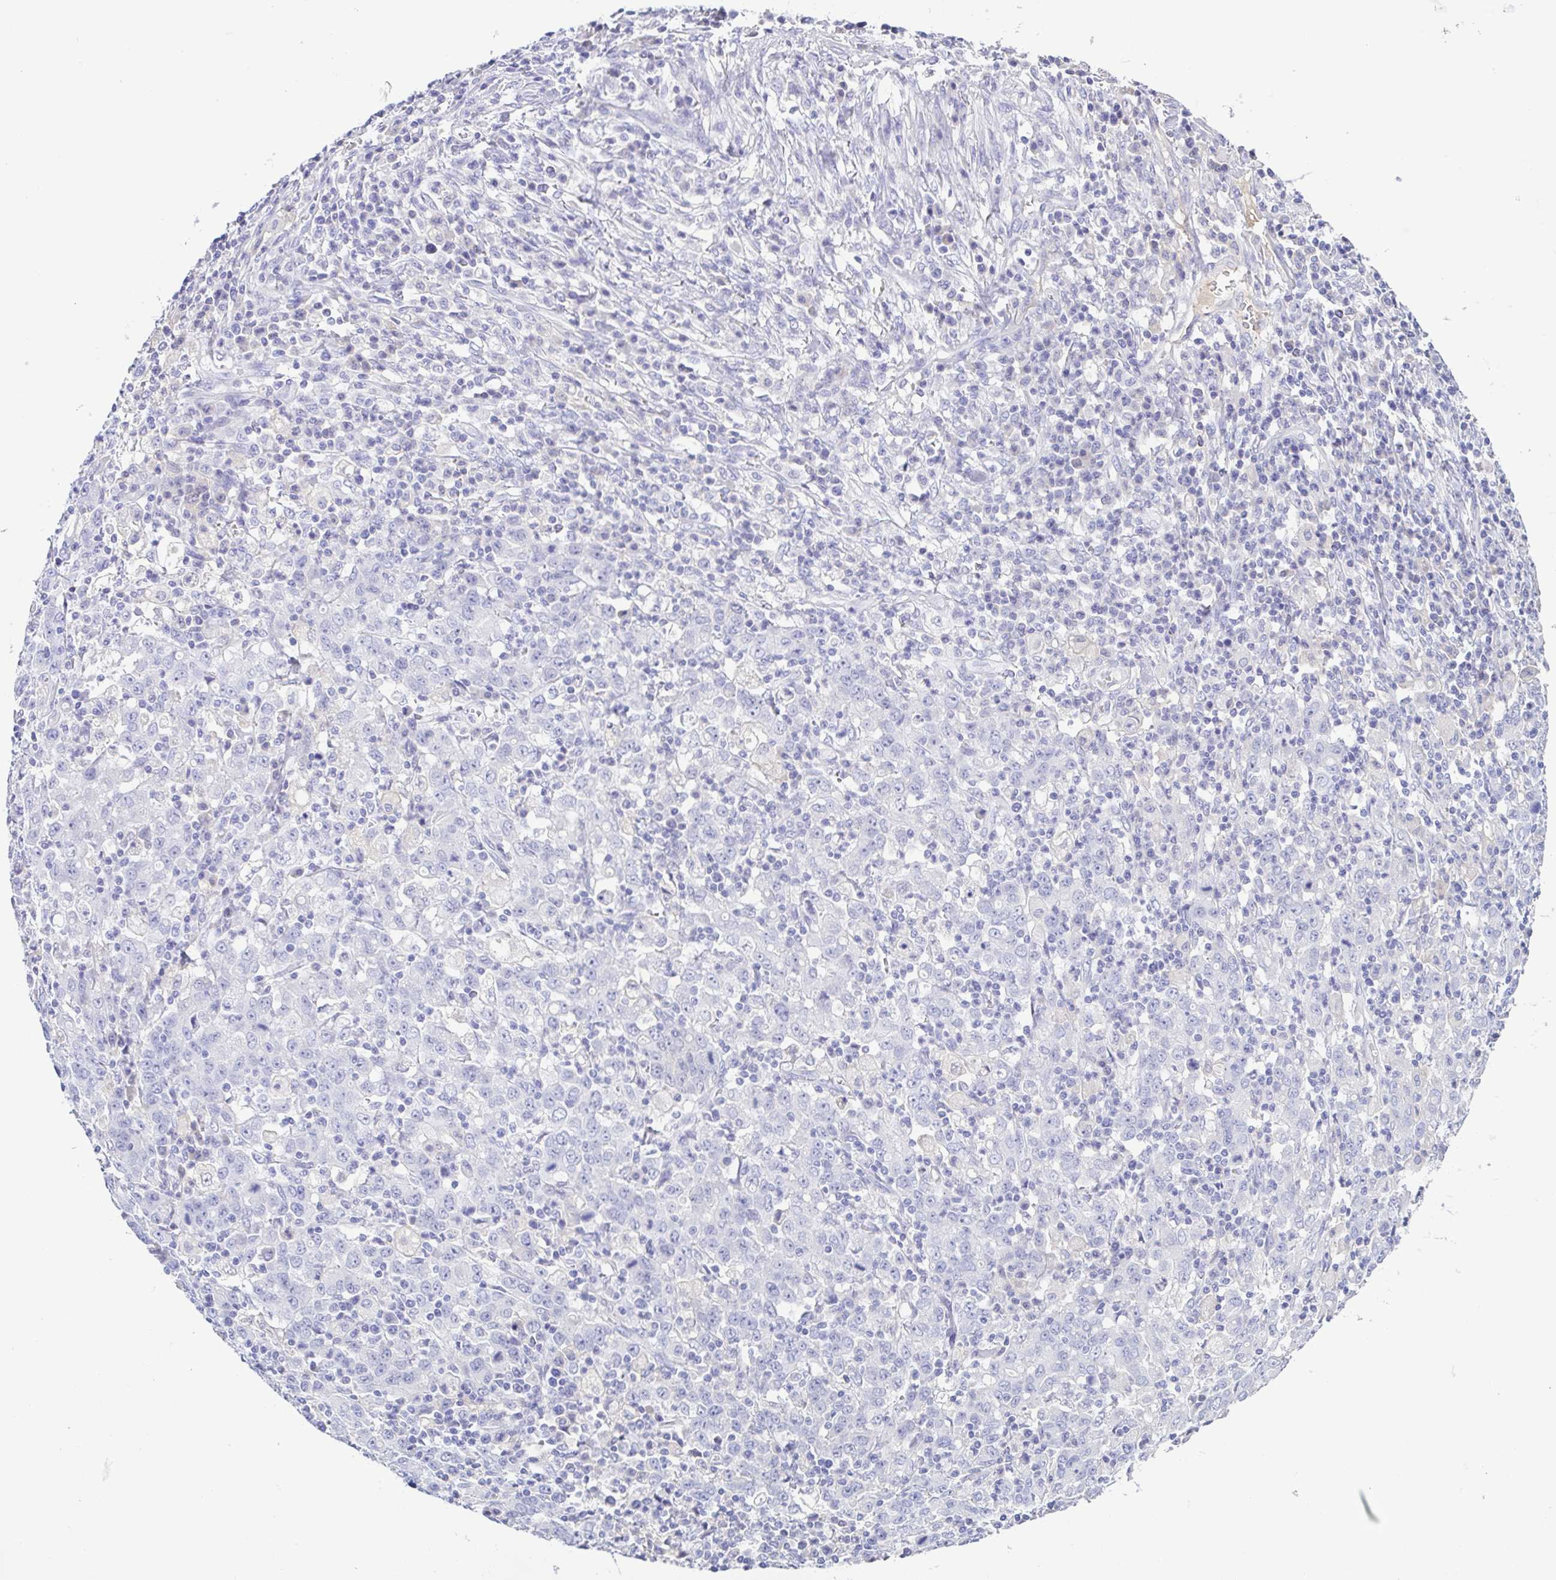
{"staining": {"intensity": "negative", "quantity": "none", "location": "none"}, "tissue": "stomach cancer", "cell_type": "Tumor cells", "image_type": "cancer", "snomed": [{"axis": "morphology", "description": "Adenocarcinoma, NOS"}, {"axis": "topography", "description": "Stomach, upper"}], "caption": "IHC of human stomach adenocarcinoma exhibits no positivity in tumor cells.", "gene": "A1BG", "patient": {"sex": "male", "age": 69}}